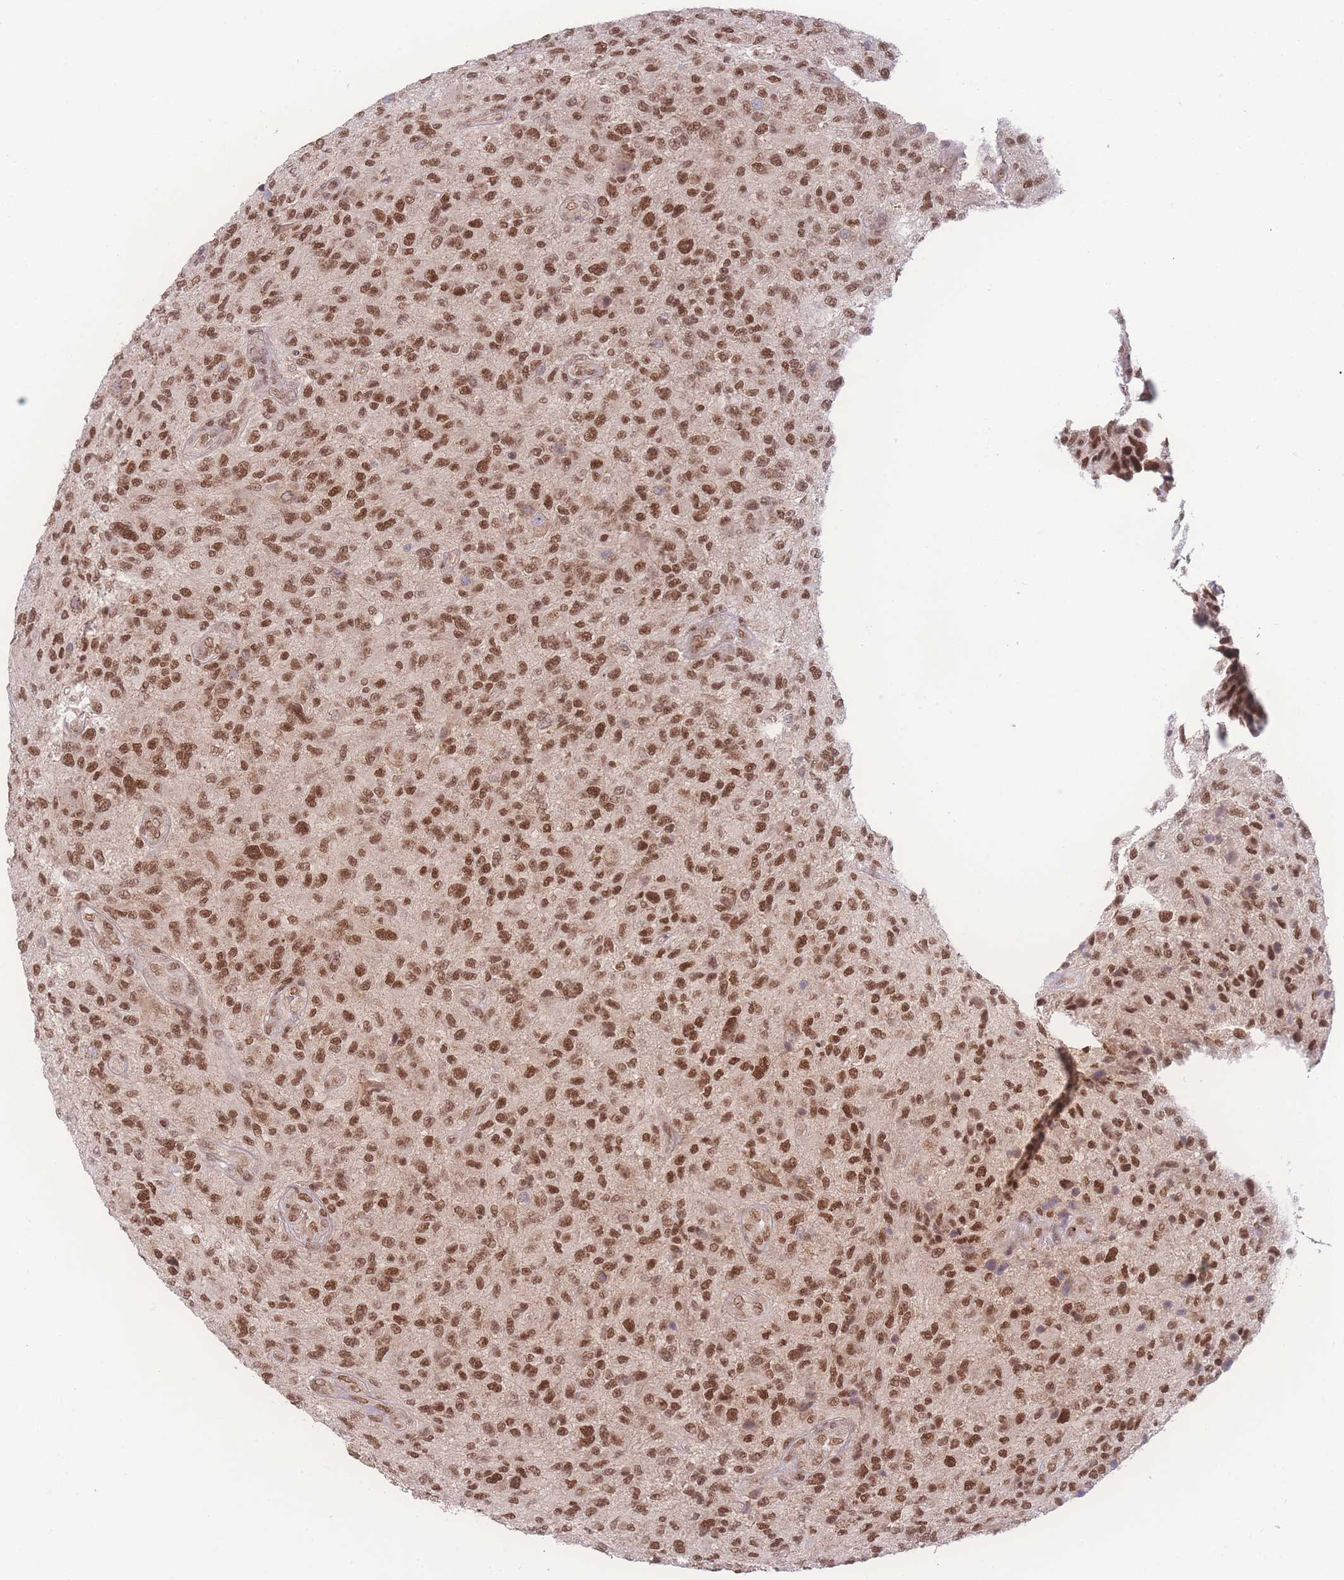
{"staining": {"intensity": "strong", "quantity": ">75%", "location": "nuclear"}, "tissue": "glioma", "cell_type": "Tumor cells", "image_type": "cancer", "snomed": [{"axis": "morphology", "description": "Glioma, malignant, High grade"}, {"axis": "topography", "description": "Brain"}], "caption": "A brown stain labels strong nuclear positivity of a protein in malignant glioma (high-grade) tumor cells. The protein of interest is stained brown, and the nuclei are stained in blue (DAB (3,3'-diaminobenzidine) IHC with brightfield microscopy, high magnification).", "gene": "RAVER1", "patient": {"sex": "male", "age": 47}}